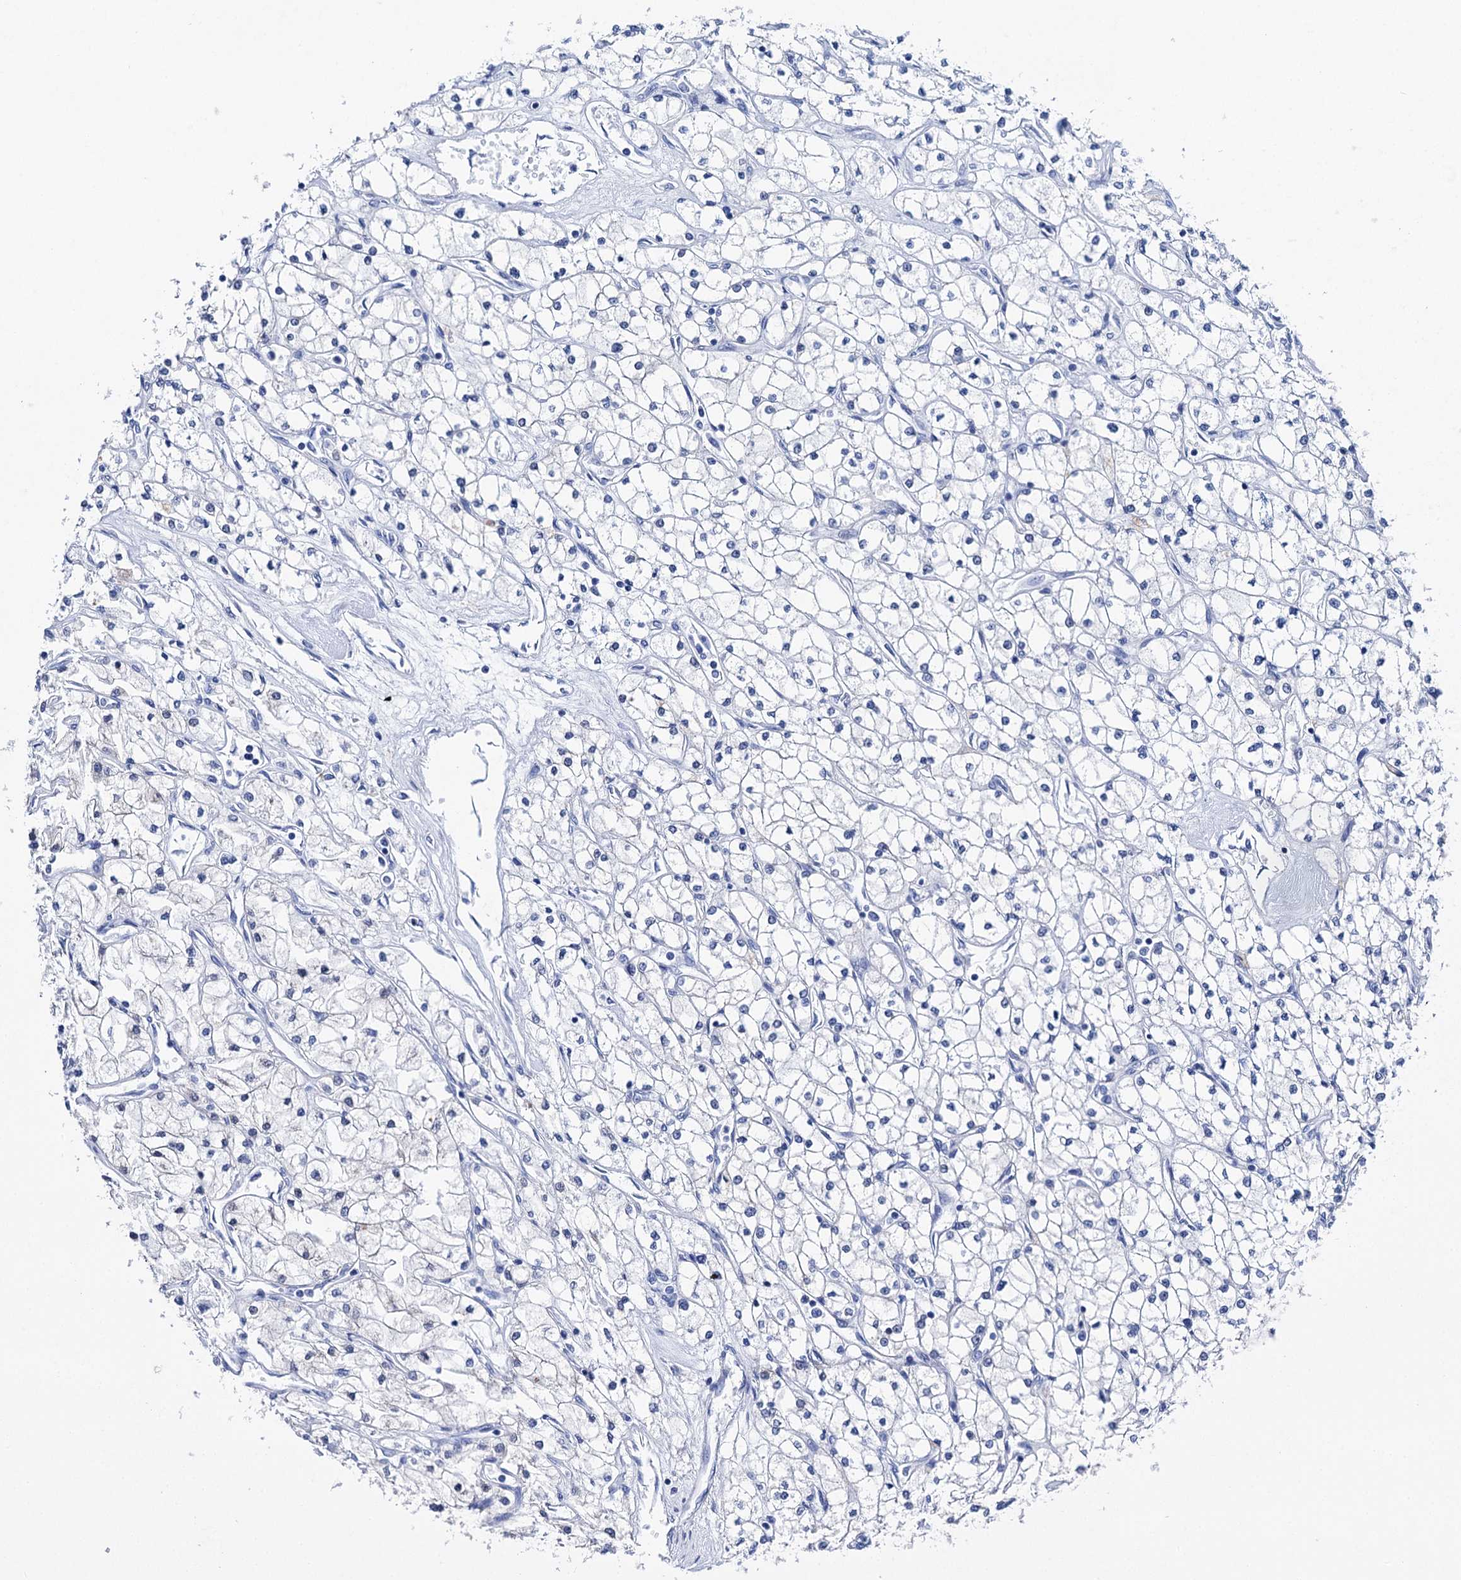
{"staining": {"intensity": "negative", "quantity": "none", "location": "none"}, "tissue": "renal cancer", "cell_type": "Tumor cells", "image_type": "cancer", "snomed": [{"axis": "morphology", "description": "Adenocarcinoma, NOS"}, {"axis": "topography", "description": "Kidney"}], "caption": "Adenocarcinoma (renal) was stained to show a protein in brown. There is no significant expression in tumor cells.", "gene": "BRINP1", "patient": {"sex": "male", "age": 80}}